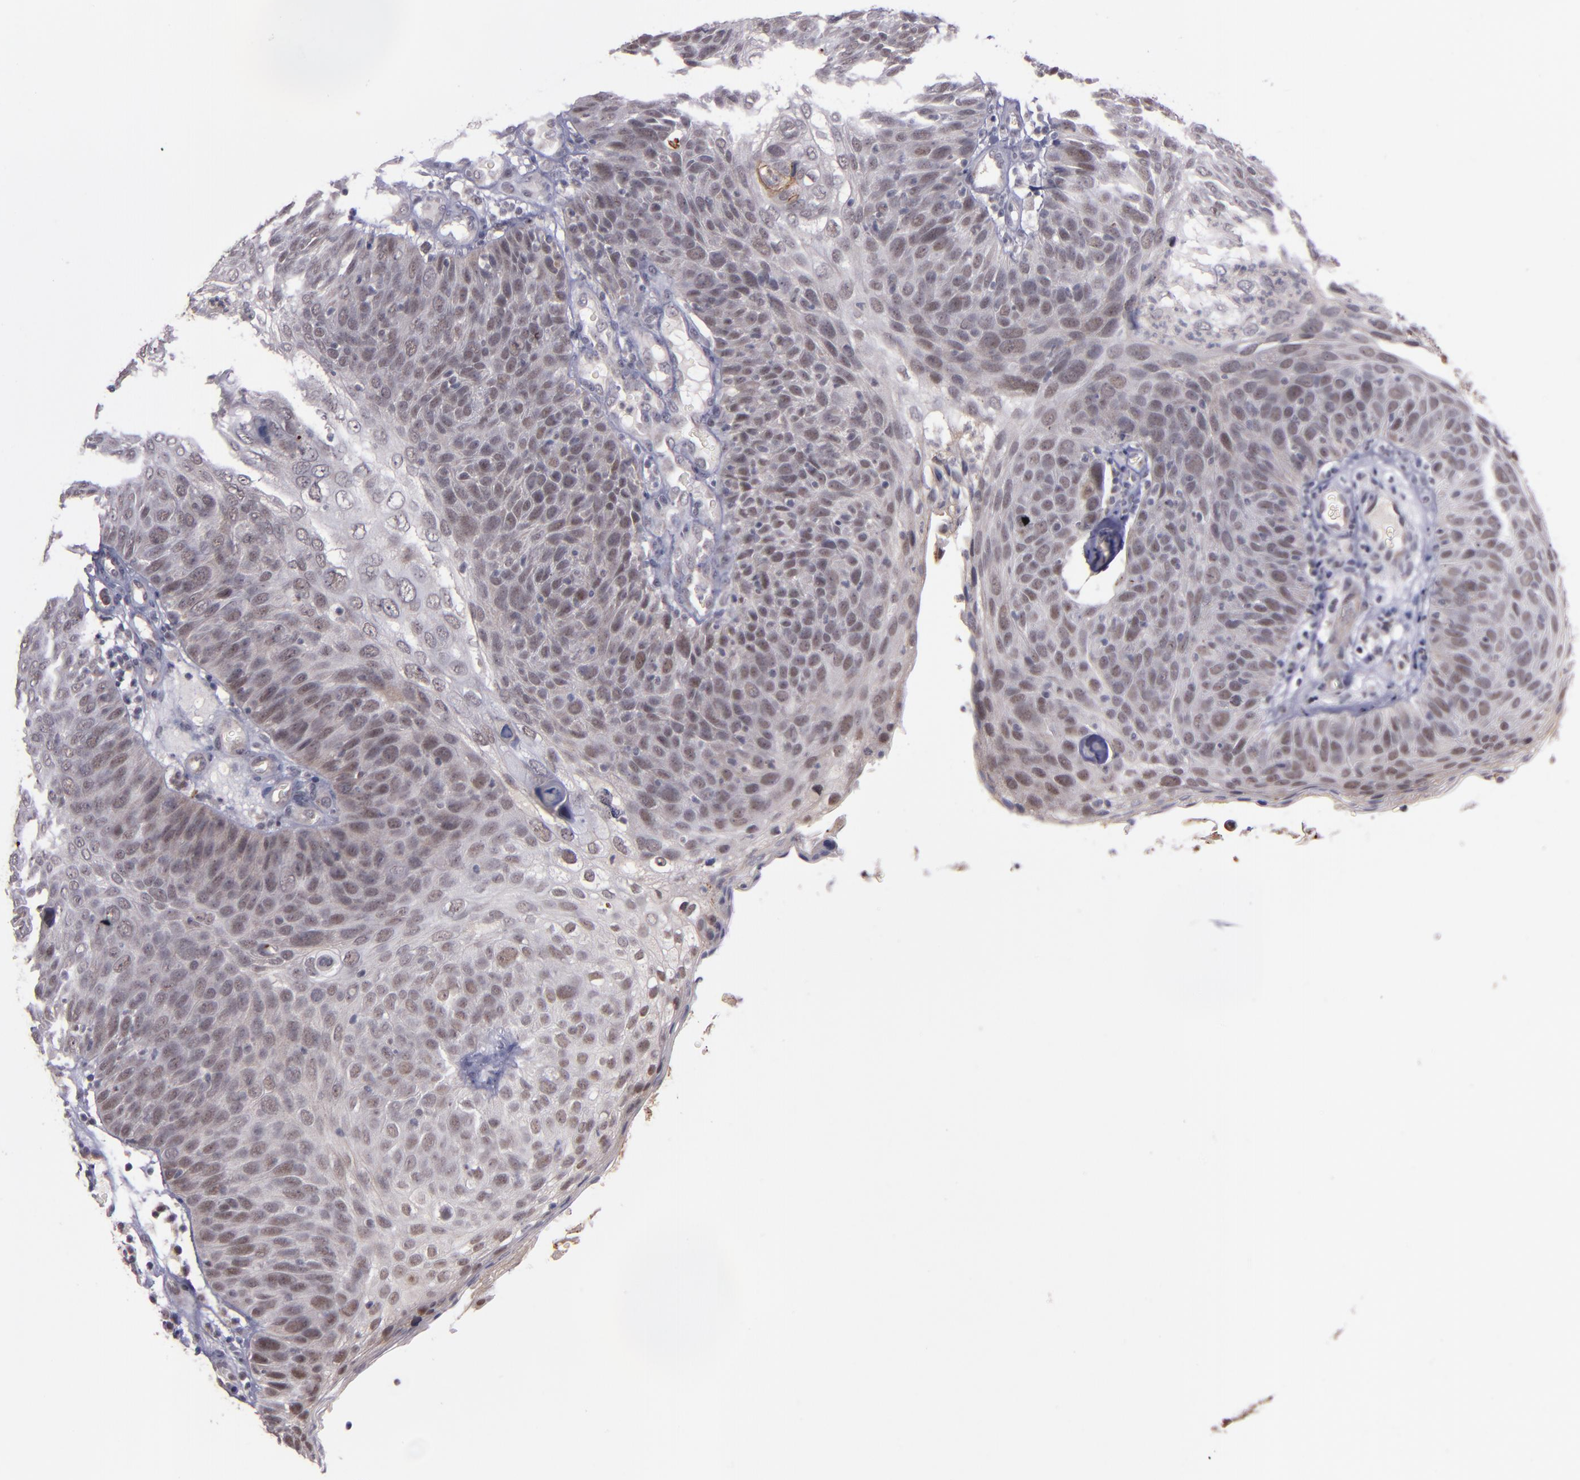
{"staining": {"intensity": "moderate", "quantity": "25%-75%", "location": "cytoplasmic/membranous,nuclear"}, "tissue": "skin cancer", "cell_type": "Tumor cells", "image_type": "cancer", "snomed": [{"axis": "morphology", "description": "Squamous cell carcinoma, NOS"}, {"axis": "topography", "description": "Skin"}], "caption": "Immunohistochemical staining of human skin cancer displays moderate cytoplasmic/membranous and nuclear protein positivity in approximately 25%-75% of tumor cells.", "gene": "SYP", "patient": {"sex": "male", "age": 87}}